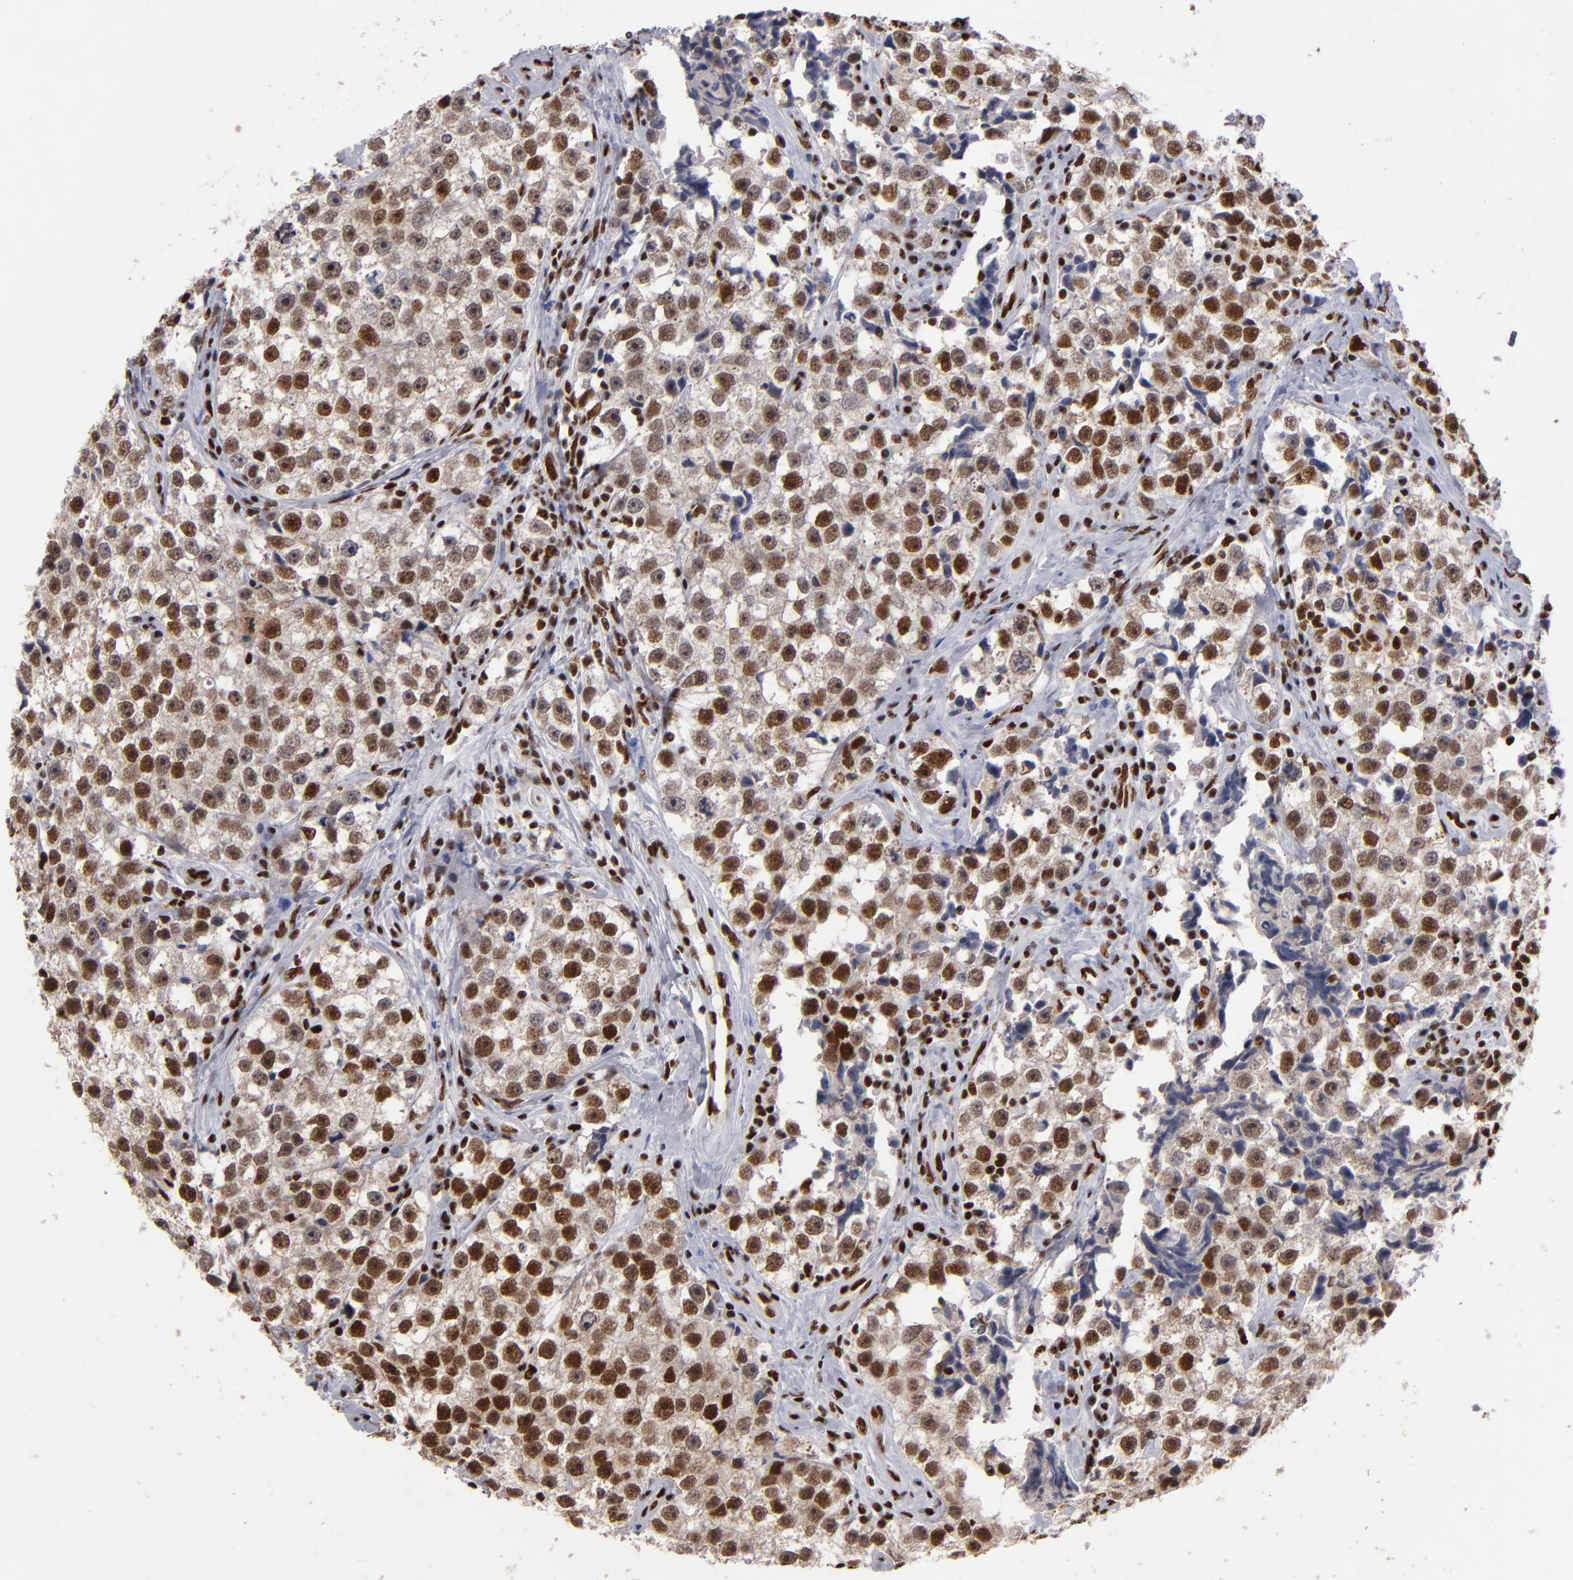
{"staining": {"intensity": "strong", "quantity": ">75%", "location": "nuclear"}, "tissue": "testis cancer", "cell_type": "Tumor cells", "image_type": "cancer", "snomed": [{"axis": "morphology", "description": "Seminoma, NOS"}, {"axis": "topography", "description": "Testis"}], "caption": "Immunohistochemical staining of human seminoma (testis) shows strong nuclear protein positivity in about >75% of tumor cells.", "gene": "MRE11", "patient": {"sex": "male", "age": 32}}